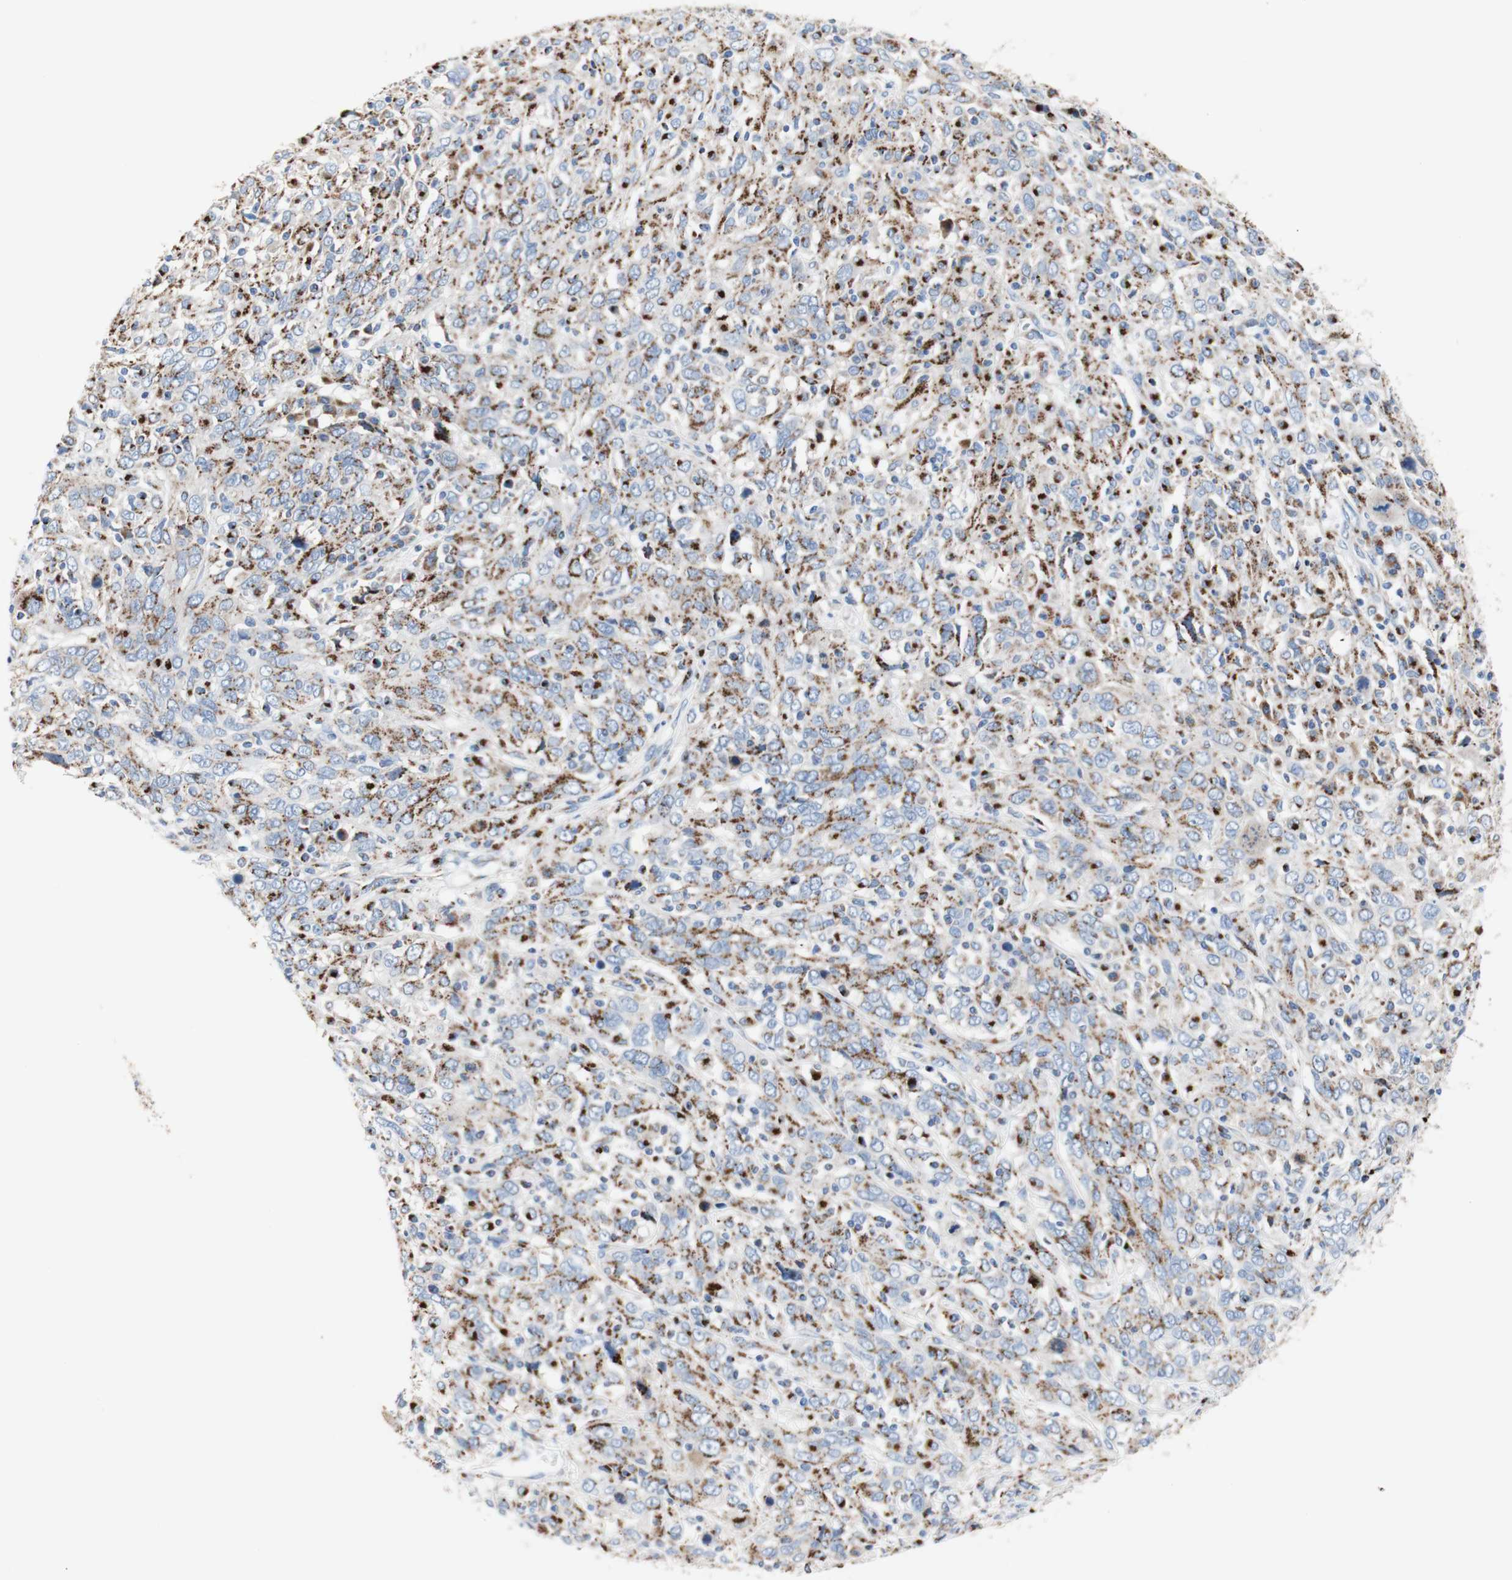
{"staining": {"intensity": "moderate", "quantity": "25%-75%", "location": "cytoplasmic/membranous"}, "tissue": "cervical cancer", "cell_type": "Tumor cells", "image_type": "cancer", "snomed": [{"axis": "morphology", "description": "Squamous cell carcinoma, NOS"}, {"axis": "topography", "description": "Cervix"}], "caption": "An image of cervical cancer stained for a protein shows moderate cytoplasmic/membranous brown staining in tumor cells.", "gene": "GALNT2", "patient": {"sex": "female", "age": 46}}